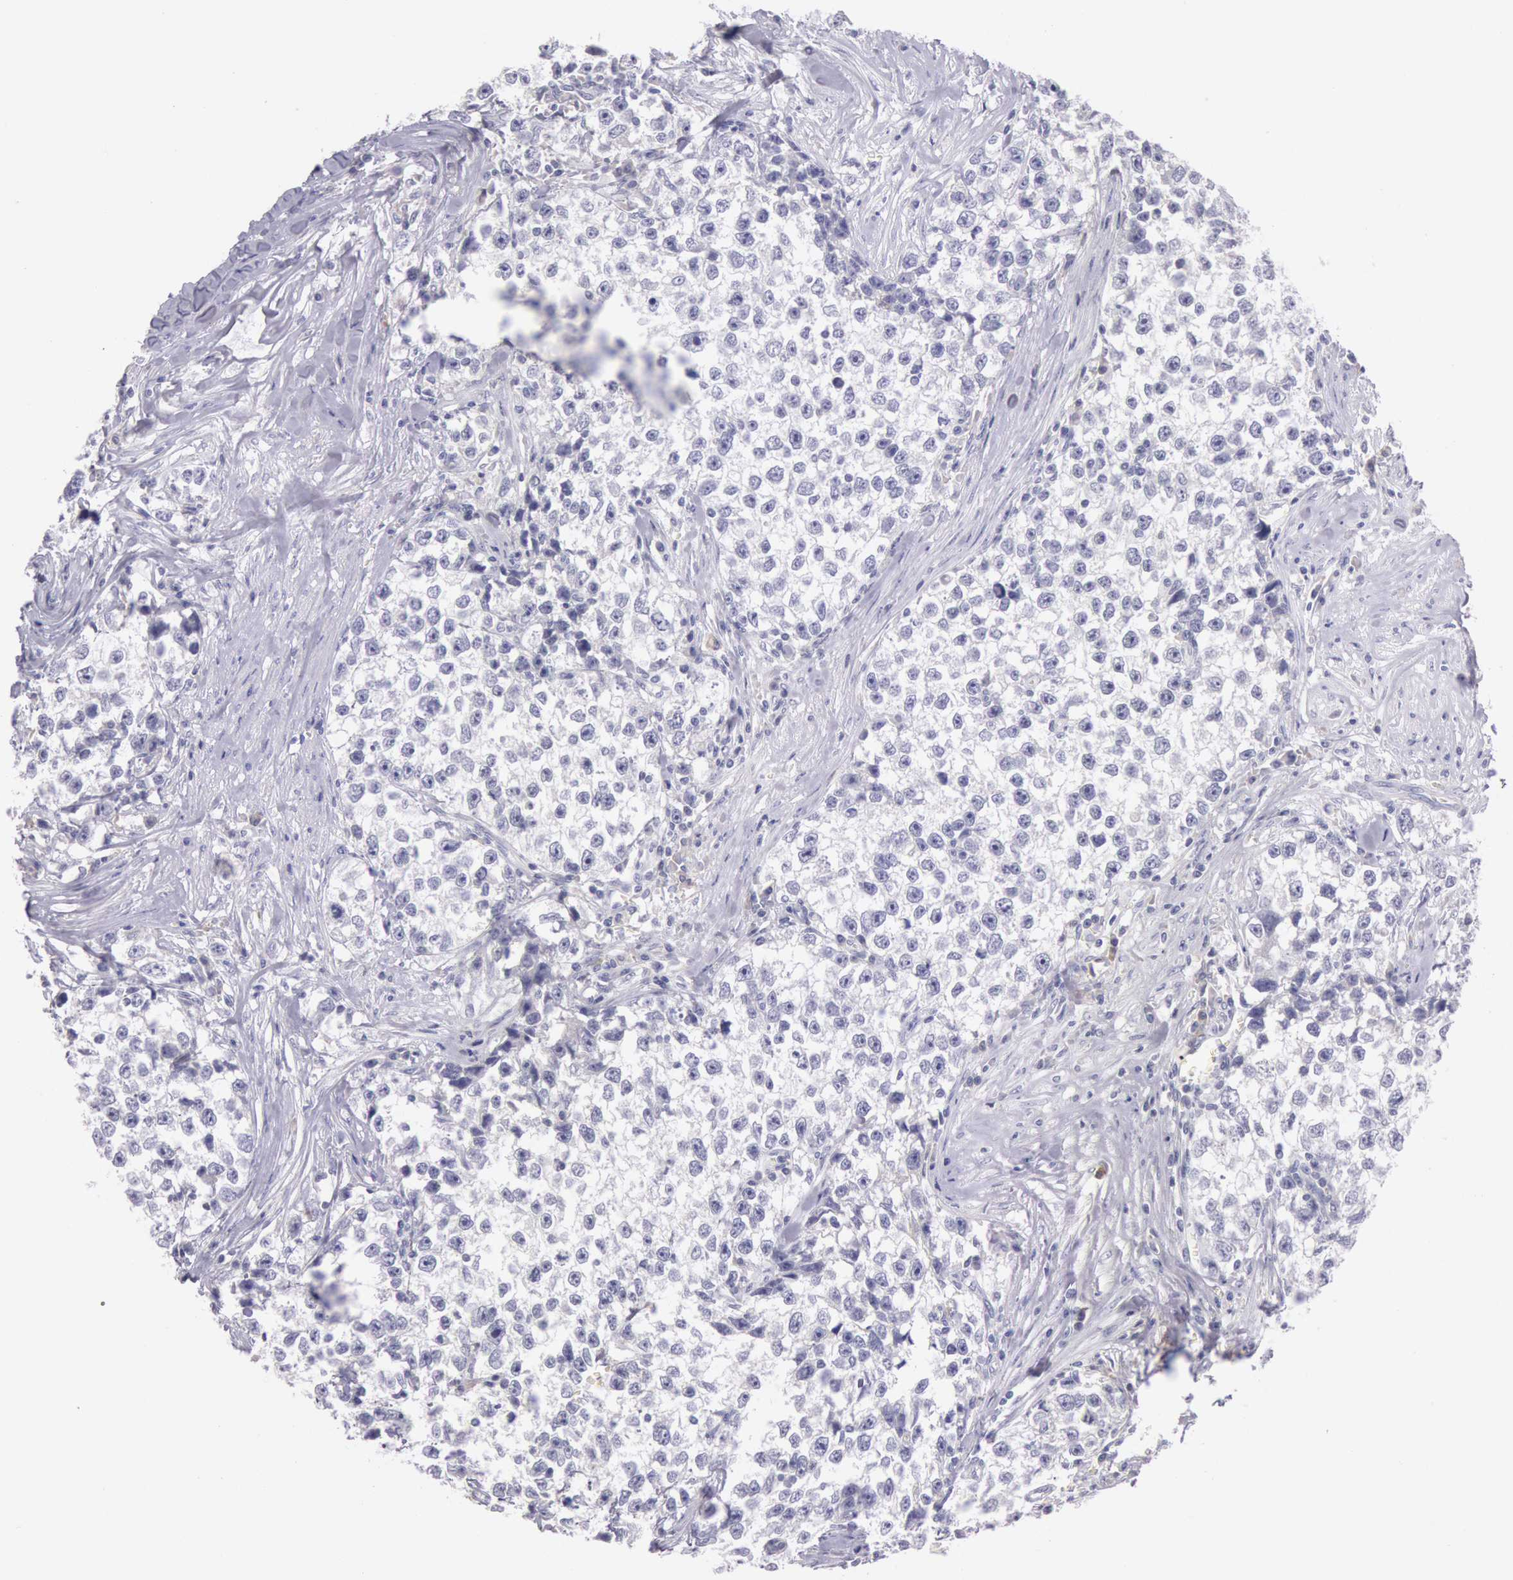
{"staining": {"intensity": "negative", "quantity": "none", "location": "none"}, "tissue": "testis cancer", "cell_type": "Tumor cells", "image_type": "cancer", "snomed": [{"axis": "morphology", "description": "Seminoma, NOS"}, {"axis": "morphology", "description": "Carcinoma, Embryonal, NOS"}, {"axis": "topography", "description": "Testis"}], "caption": "Tumor cells show no significant protein staining in testis seminoma.", "gene": "EGFR", "patient": {"sex": "male", "age": 30}}